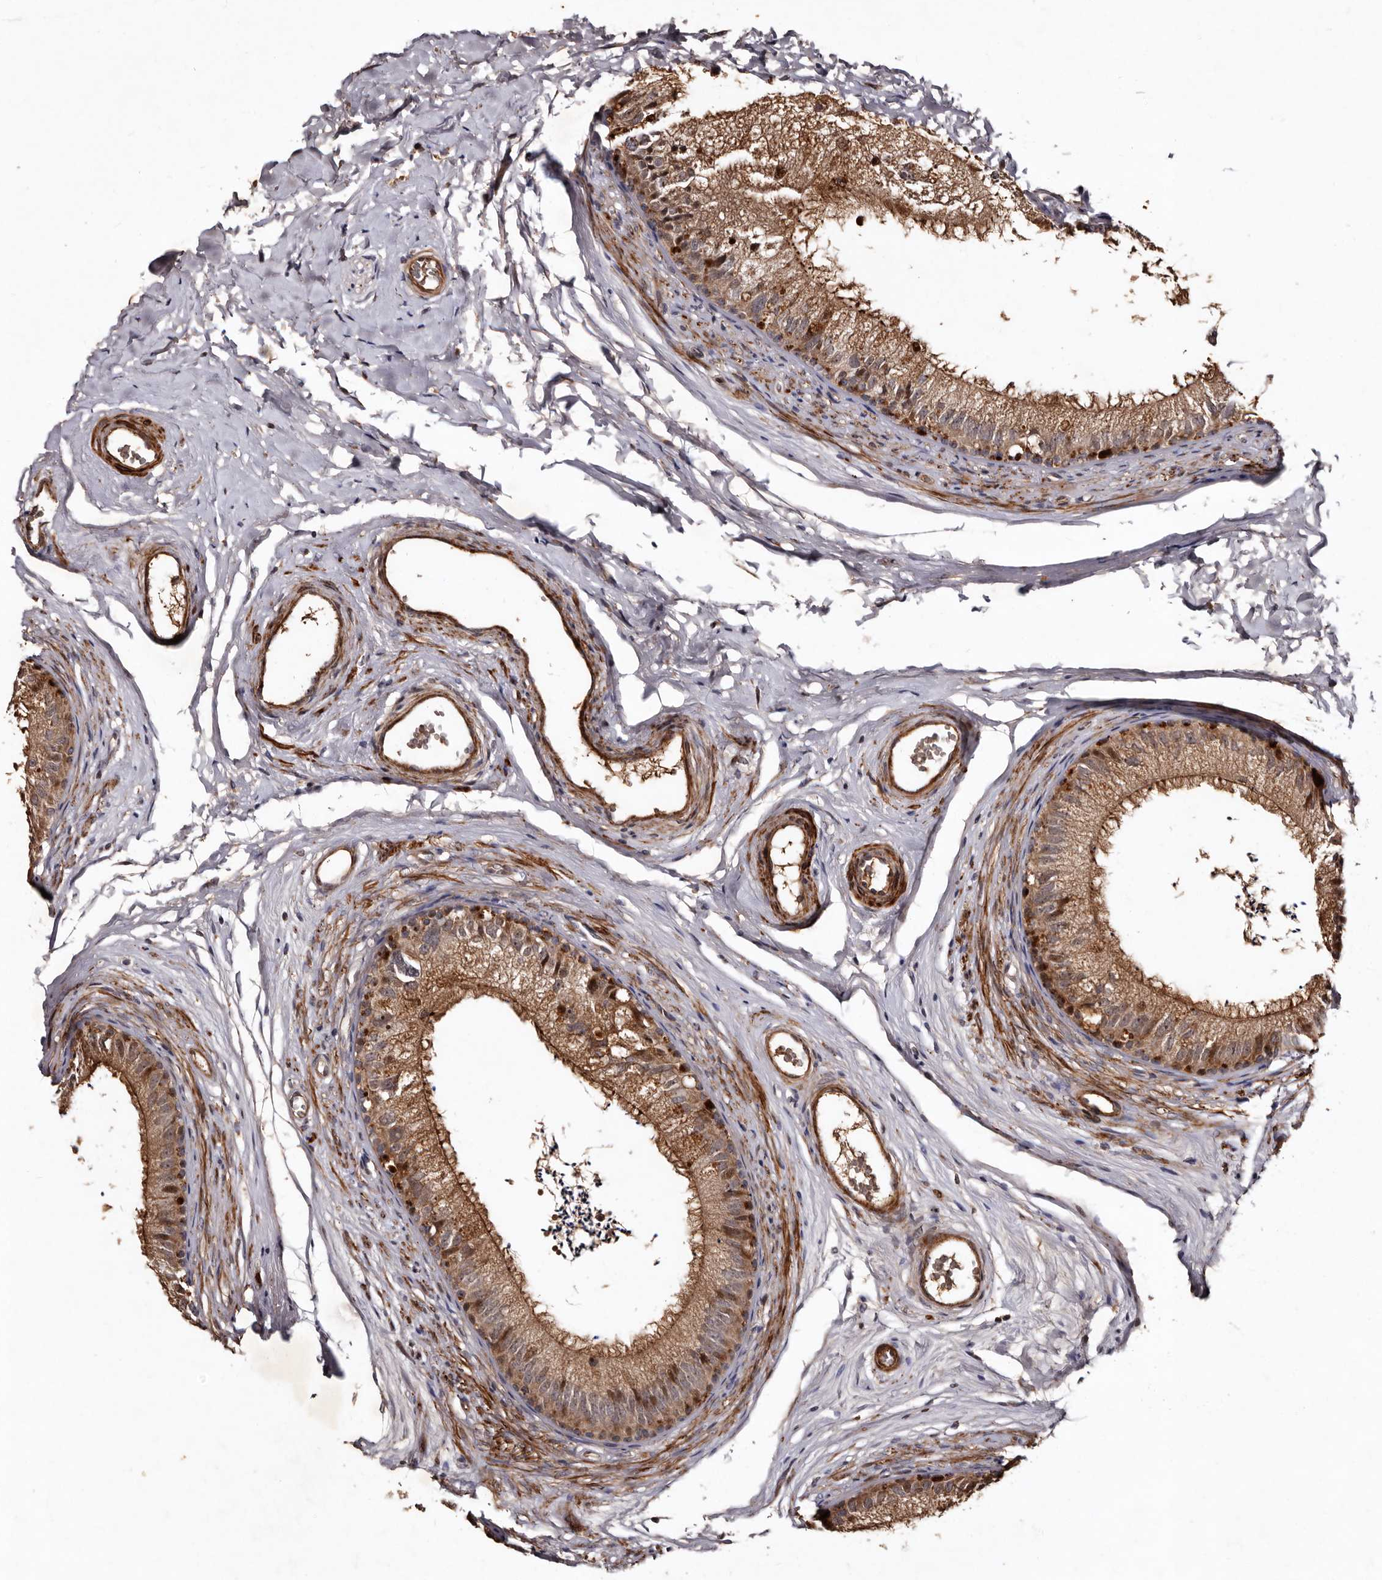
{"staining": {"intensity": "moderate", "quantity": ">75%", "location": "cytoplasmic/membranous"}, "tissue": "epididymis", "cell_type": "Glandular cells", "image_type": "normal", "snomed": [{"axis": "morphology", "description": "Normal tissue, NOS"}, {"axis": "topography", "description": "Epididymis"}], "caption": "Protein expression analysis of benign epididymis demonstrates moderate cytoplasmic/membranous positivity in about >75% of glandular cells. (DAB (3,3'-diaminobenzidine) IHC, brown staining for protein, blue staining for nuclei).", "gene": "PRKD3", "patient": {"sex": "male", "age": 56}}